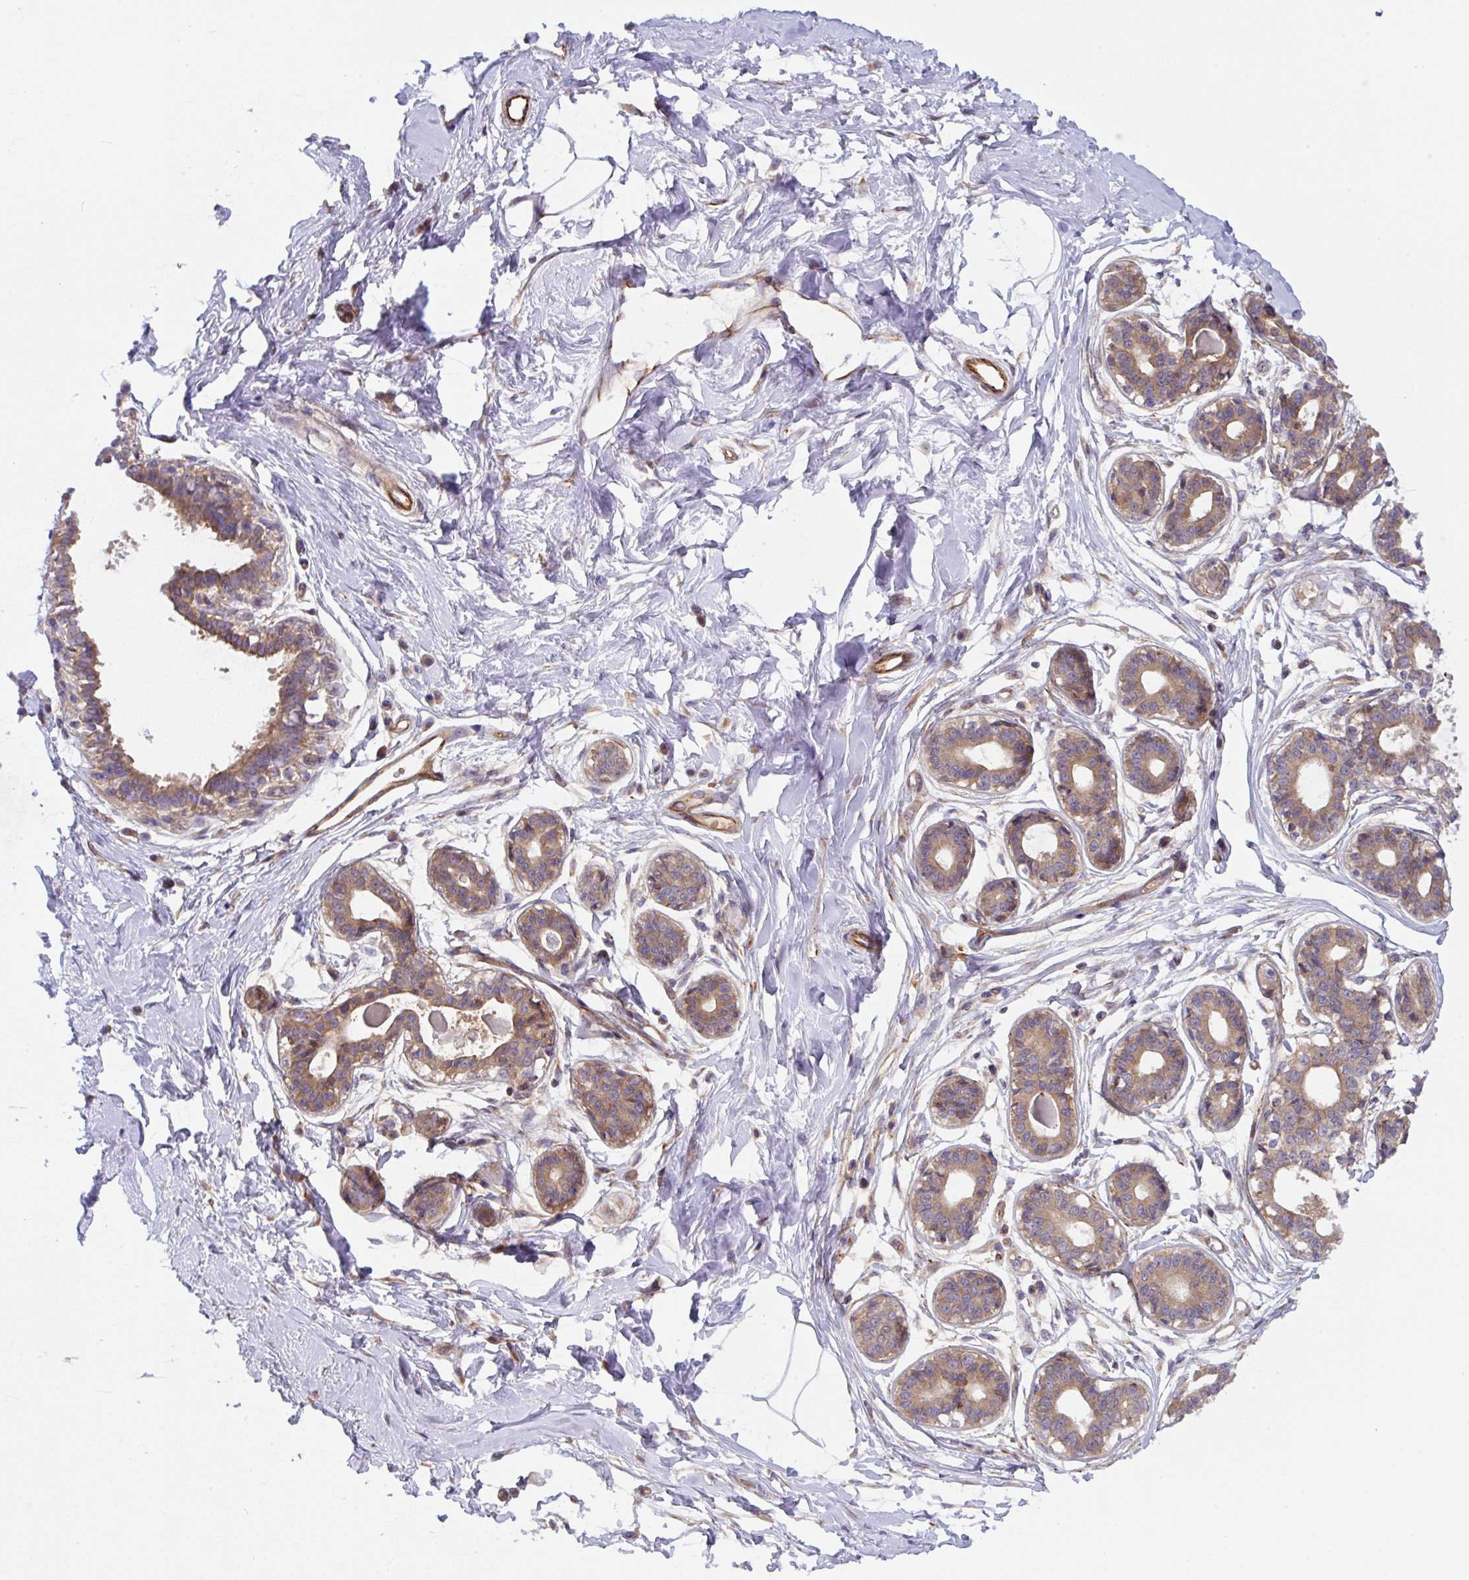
{"staining": {"intensity": "moderate", "quantity": ">75%", "location": "cytoplasmic/membranous"}, "tissue": "breast", "cell_type": "Glandular cells", "image_type": "normal", "snomed": [{"axis": "morphology", "description": "Normal tissue, NOS"}, {"axis": "topography", "description": "Breast"}], "caption": "Human breast stained with a protein marker exhibits moderate staining in glandular cells.", "gene": "APOBEC3D", "patient": {"sex": "female", "age": 45}}